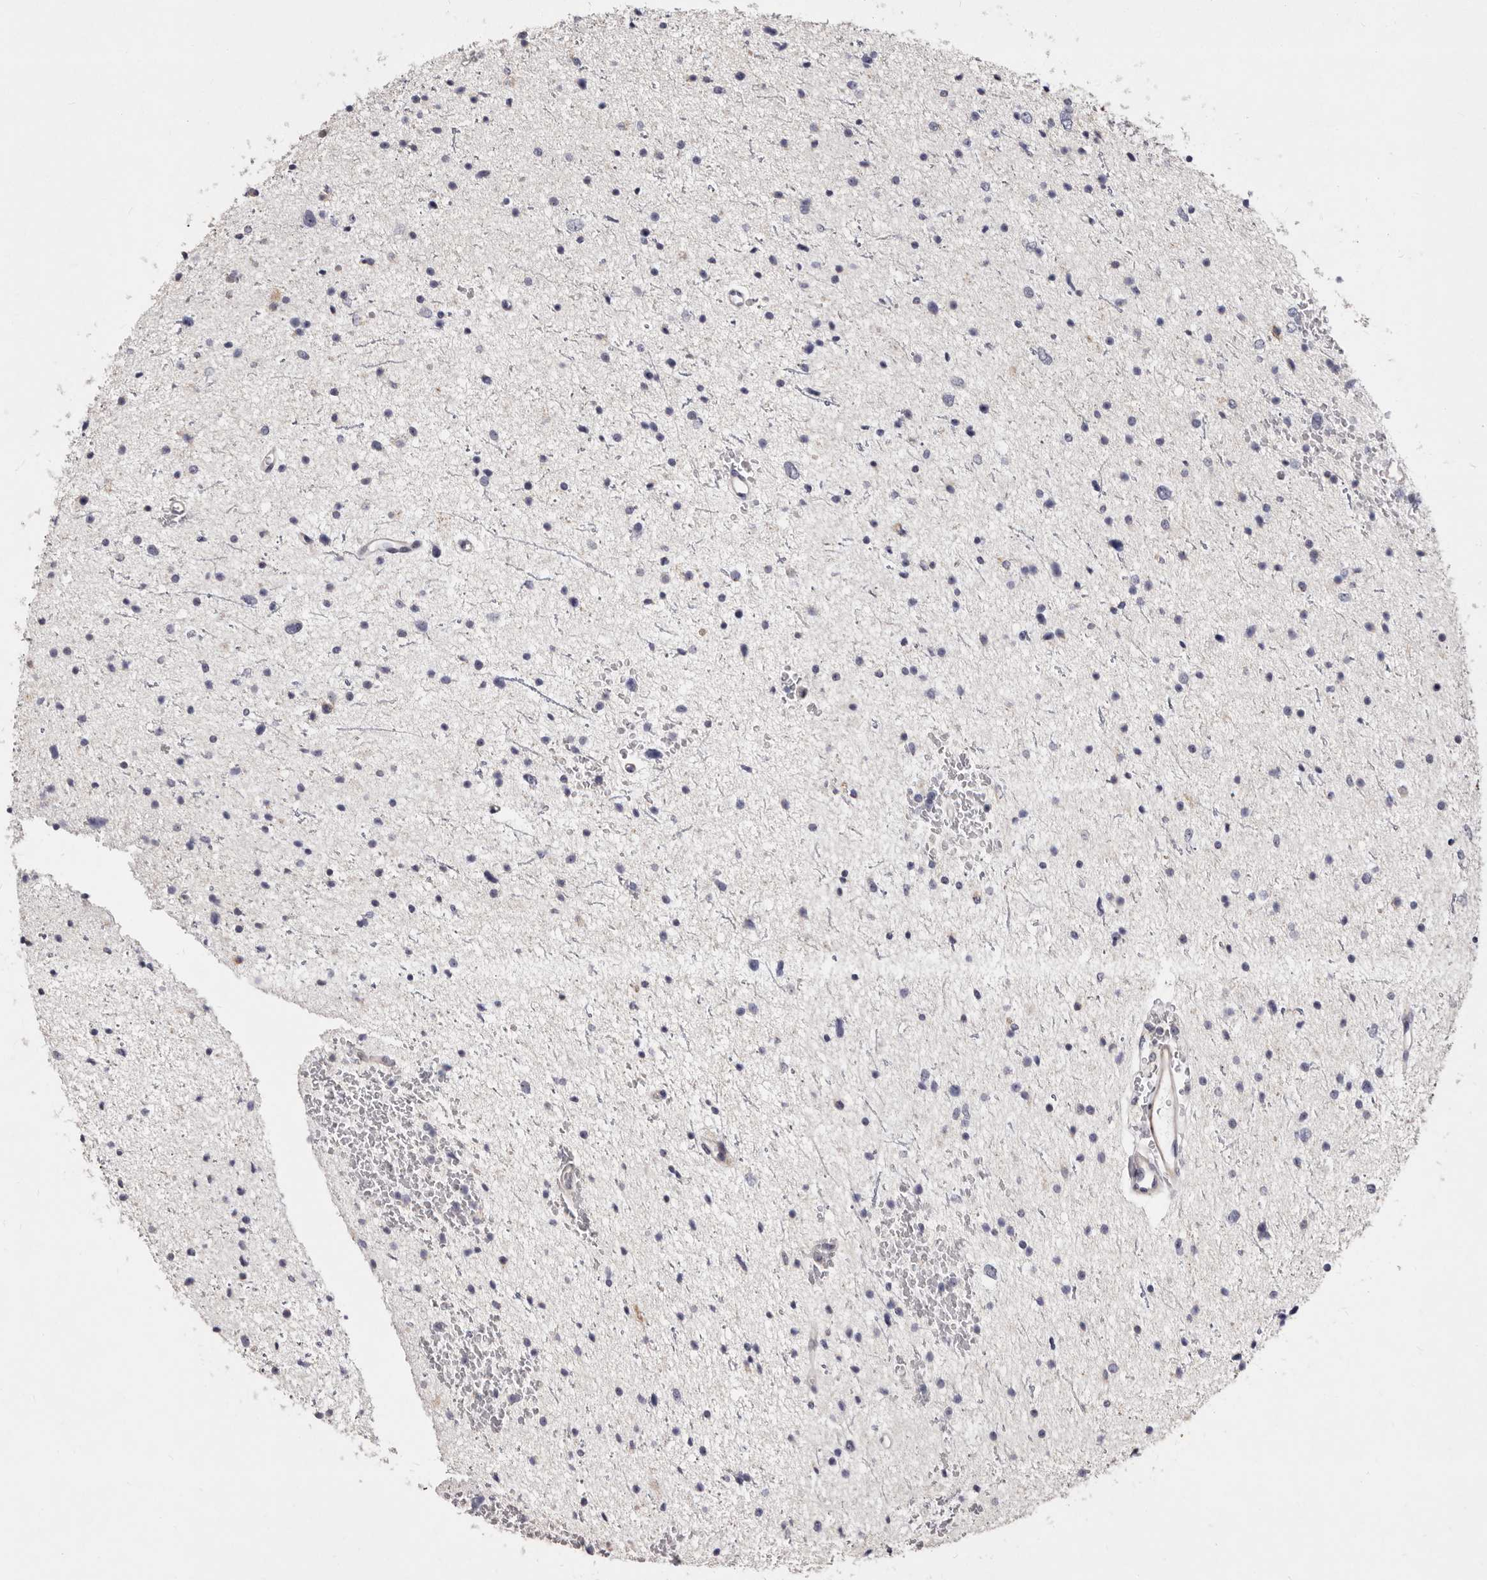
{"staining": {"intensity": "negative", "quantity": "none", "location": "none"}, "tissue": "glioma", "cell_type": "Tumor cells", "image_type": "cancer", "snomed": [{"axis": "morphology", "description": "Glioma, malignant, Low grade"}, {"axis": "topography", "description": "Brain"}], "caption": "This is an immunohistochemistry (IHC) photomicrograph of human glioma. There is no expression in tumor cells.", "gene": "NUBPL", "patient": {"sex": "female", "age": 37}}